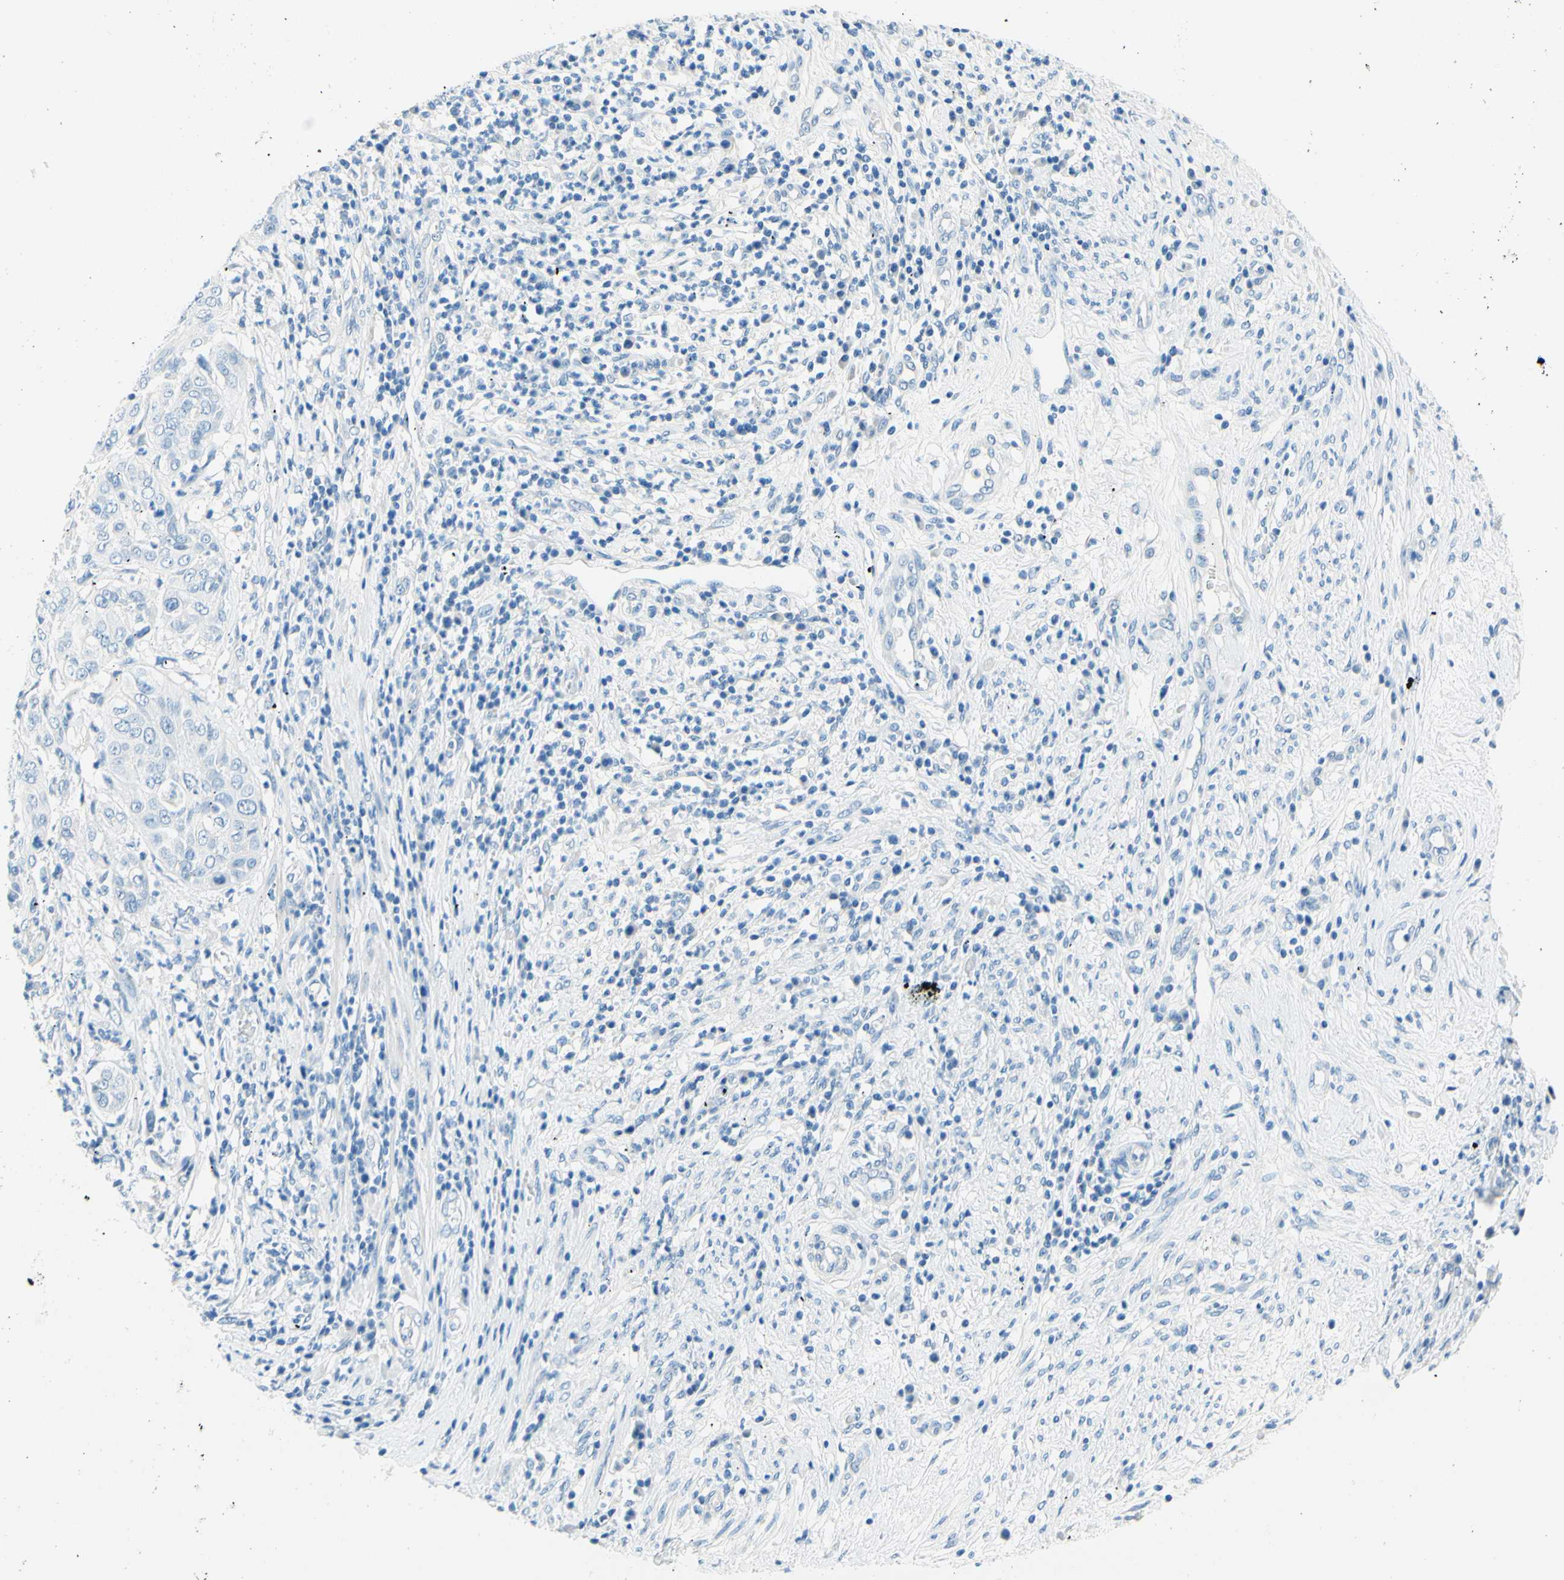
{"staining": {"intensity": "negative", "quantity": "none", "location": "none"}, "tissue": "cervical cancer", "cell_type": "Tumor cells", "image_type": "cancer", "snomed": [{"axis": "morphology", "description": "Normal tissue, NOS"}, {"axis": "morphology", "description": "Squamous cell carcinoma, NOS"}, {"axis": "topography", "description": "Cervix"}], "caption": "Image shows no protein expression in tumor cells of squamous cell carcinoma (cervical) tissue.", "gene": "PASD1", "patient": {"sex": "female", "age": 39}}